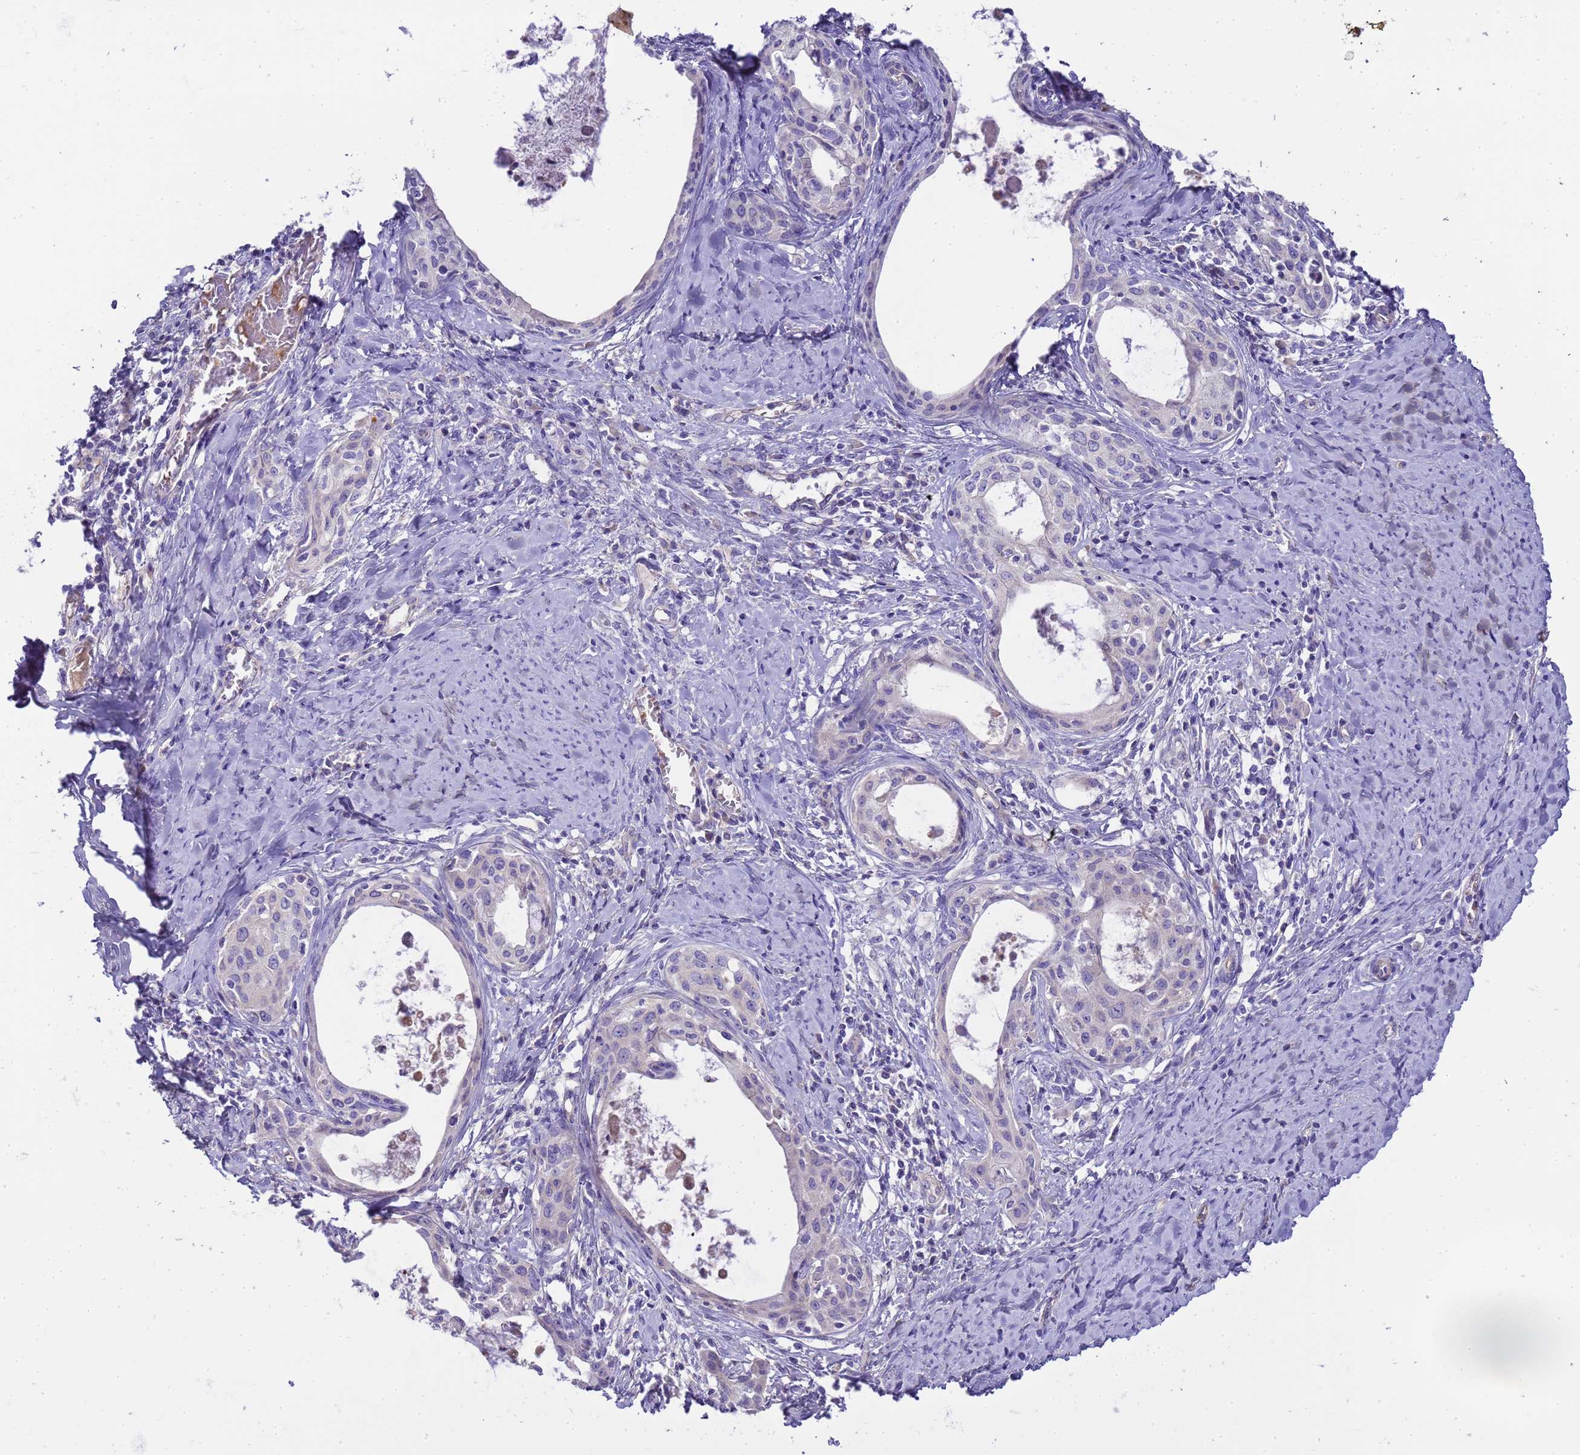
{"staining": {"intensity": "negative", "quantity": "none", "location": "none"}, "tissue": "cervical cancer", "cell_type": "Tumor cells", "image_type": "cancer", "snomed": [{"axis": "morphology", "description": "Squamous cell carcinoma, NOS"}, {"axis": "morphology", "description": "Adenocarcinoma, NOS"}, {"axis": "topography", "description": "Cervix"}], "caption": "Tumor cells show no significant protein staining in cervical cancer (adenocarcinoma).", "gene": "RIPPLY2", "patient": {"sex": "female", "age": 52}}